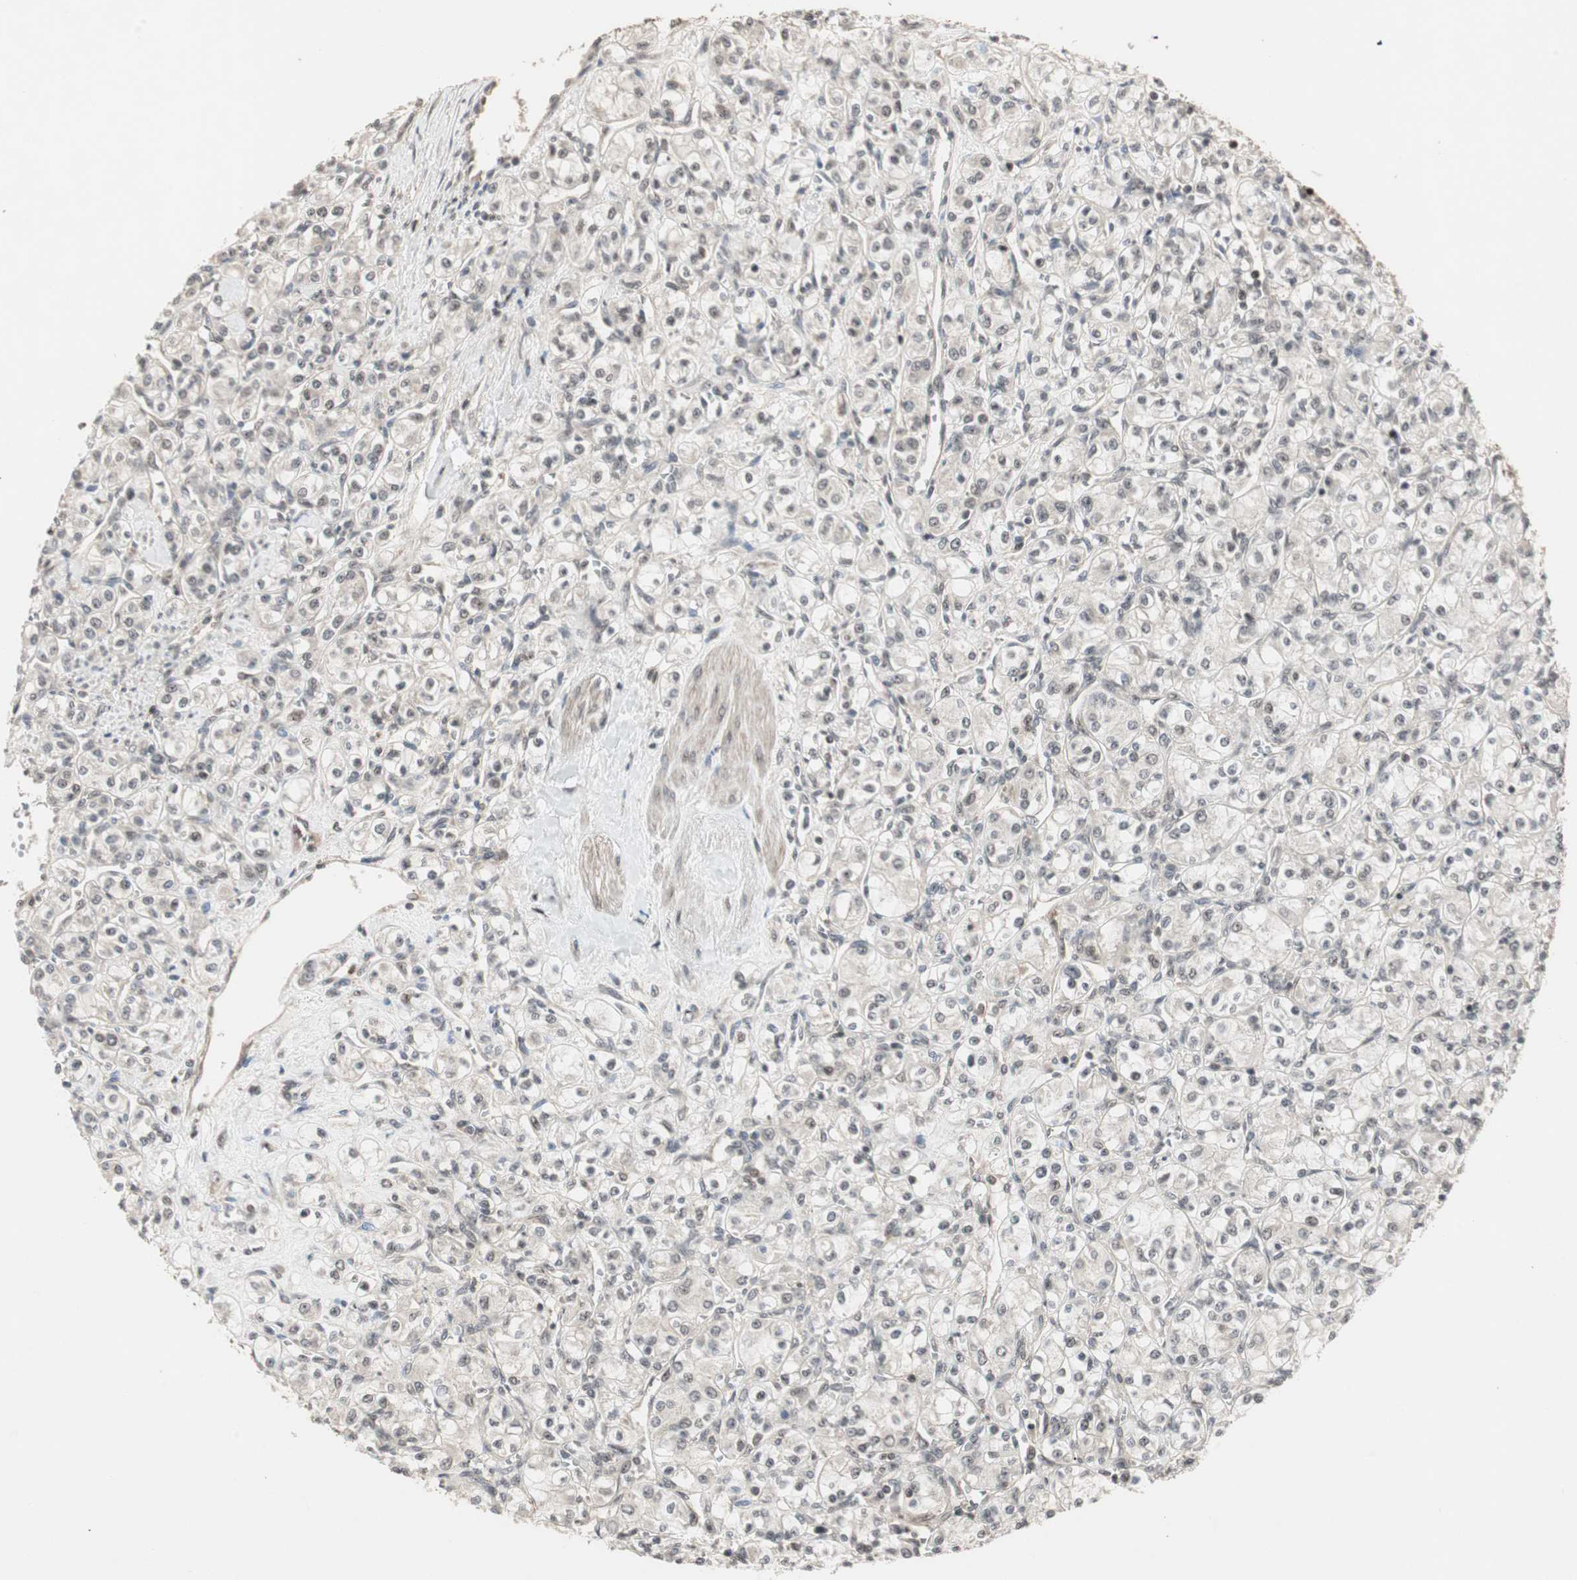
{"staining": {"intensity": "weak", "quantity": "<25%", "location": "nuclear"}, "tissue": "renal cancer", "cell_type": "Tumor cells", "image_type": "cancer", "snomed": [{"axis": "morphology", "description": "Adenocarcinoma, NOS"}, {"axis": "topography", "description": "Kidney"}], "caption": "Image shows no significant protein positivity in tumor cells of renal adenocarcinoma.", "gene": "CSNK2B", "patient": {"sex": "male", "age": 77}}